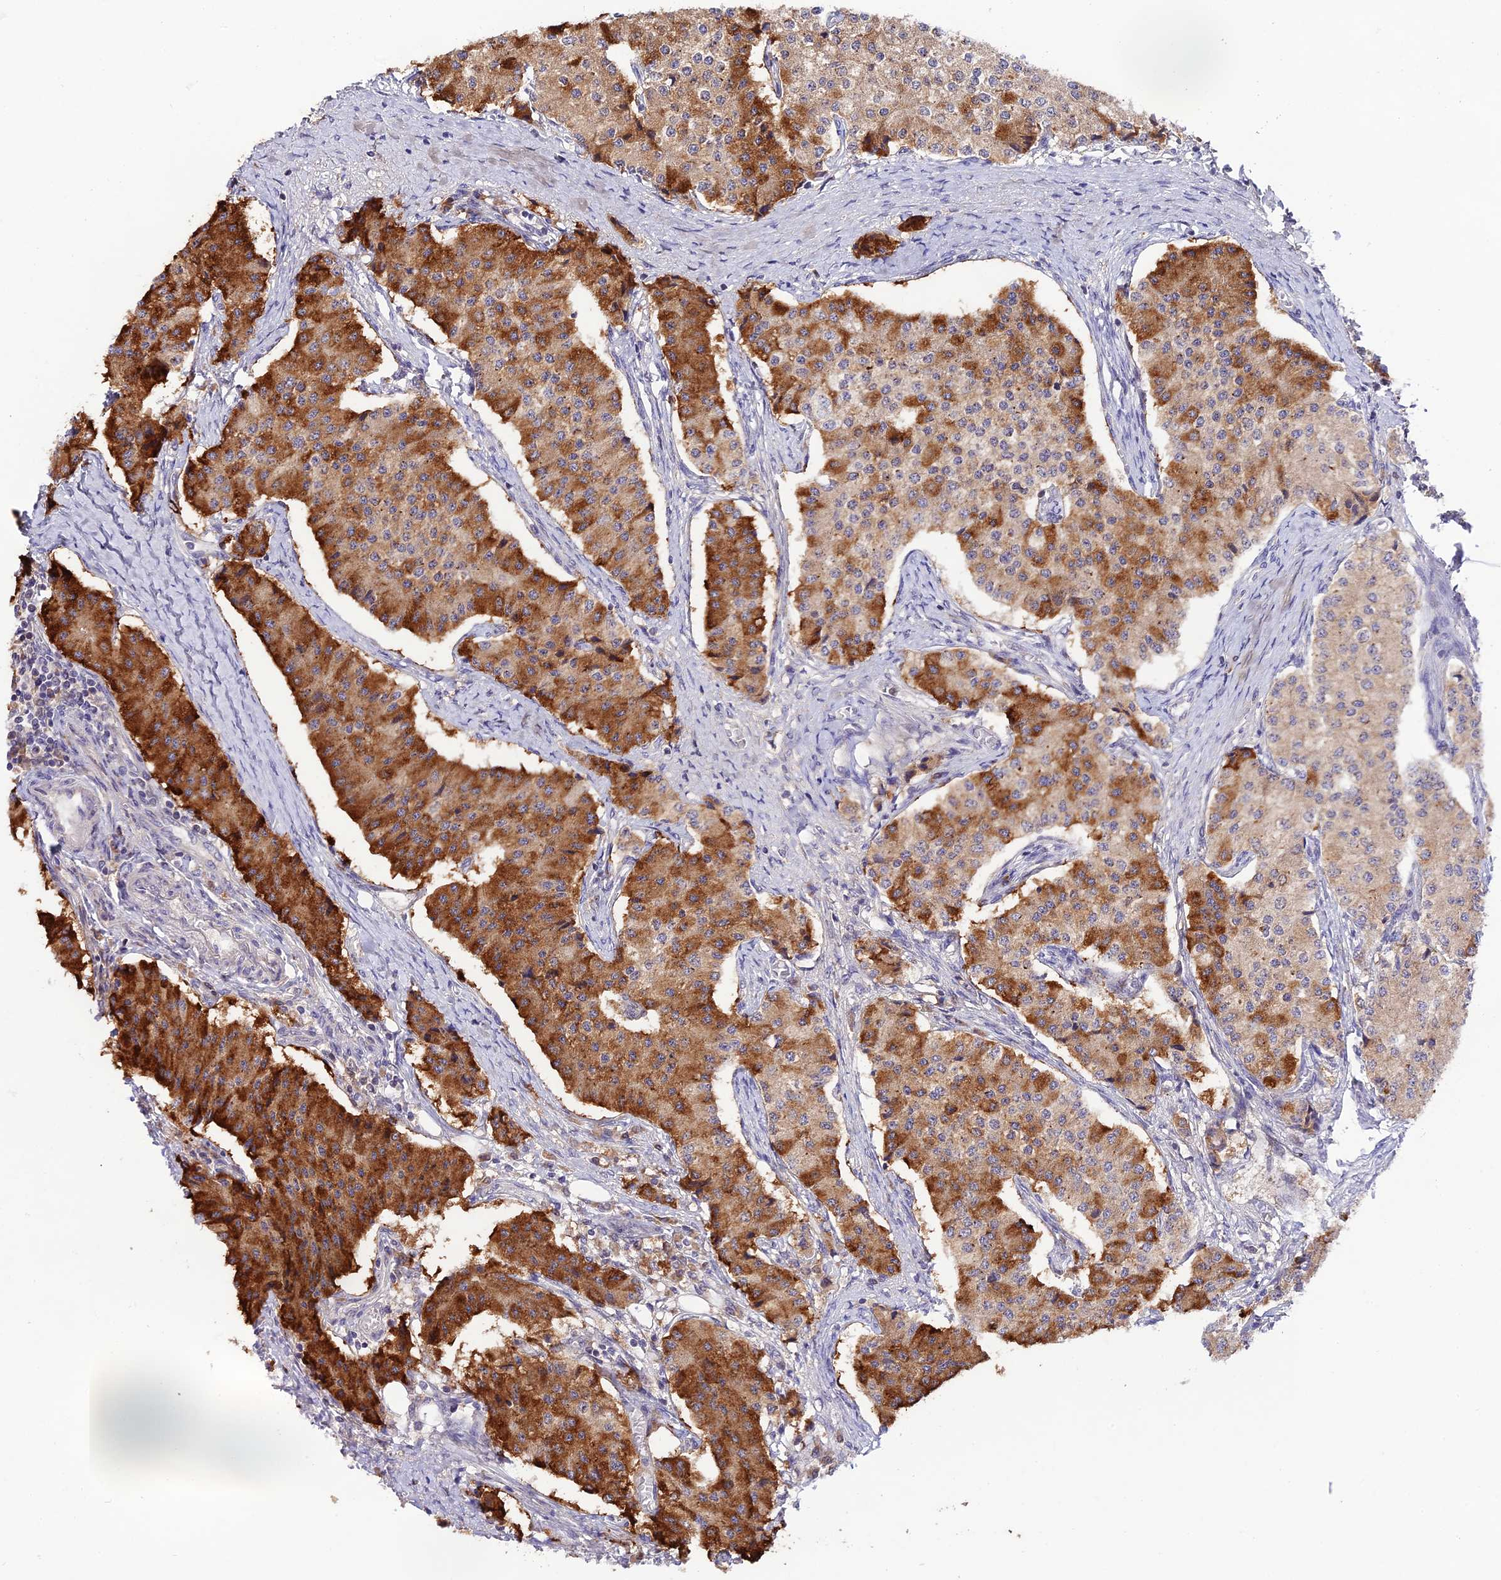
{"staining": {"intensity": "strong", "quantity": "25%-75%", "location": "cytoplasmic/membranous,nuclear"}, "tissue": "carcinoid", "cell_type": "Tumor cells", "image_type": "cancer", "snomed": [{"axis": "morphology", "description": "Carcinoid, malignant, NOS"}, {"axis": "topography", "description": "Colon"}], "caption": "Carcinoid (malignant) stained with immunohistochemistry shows strong cytoplasmic/membranous and nuclear expression in about 25%-75% of tumor cells. (DAB = brown stain, brightfield microscopy at high magnification).", "gene": "TRIM40", "patient": {"sex": "female", "age": 52}}